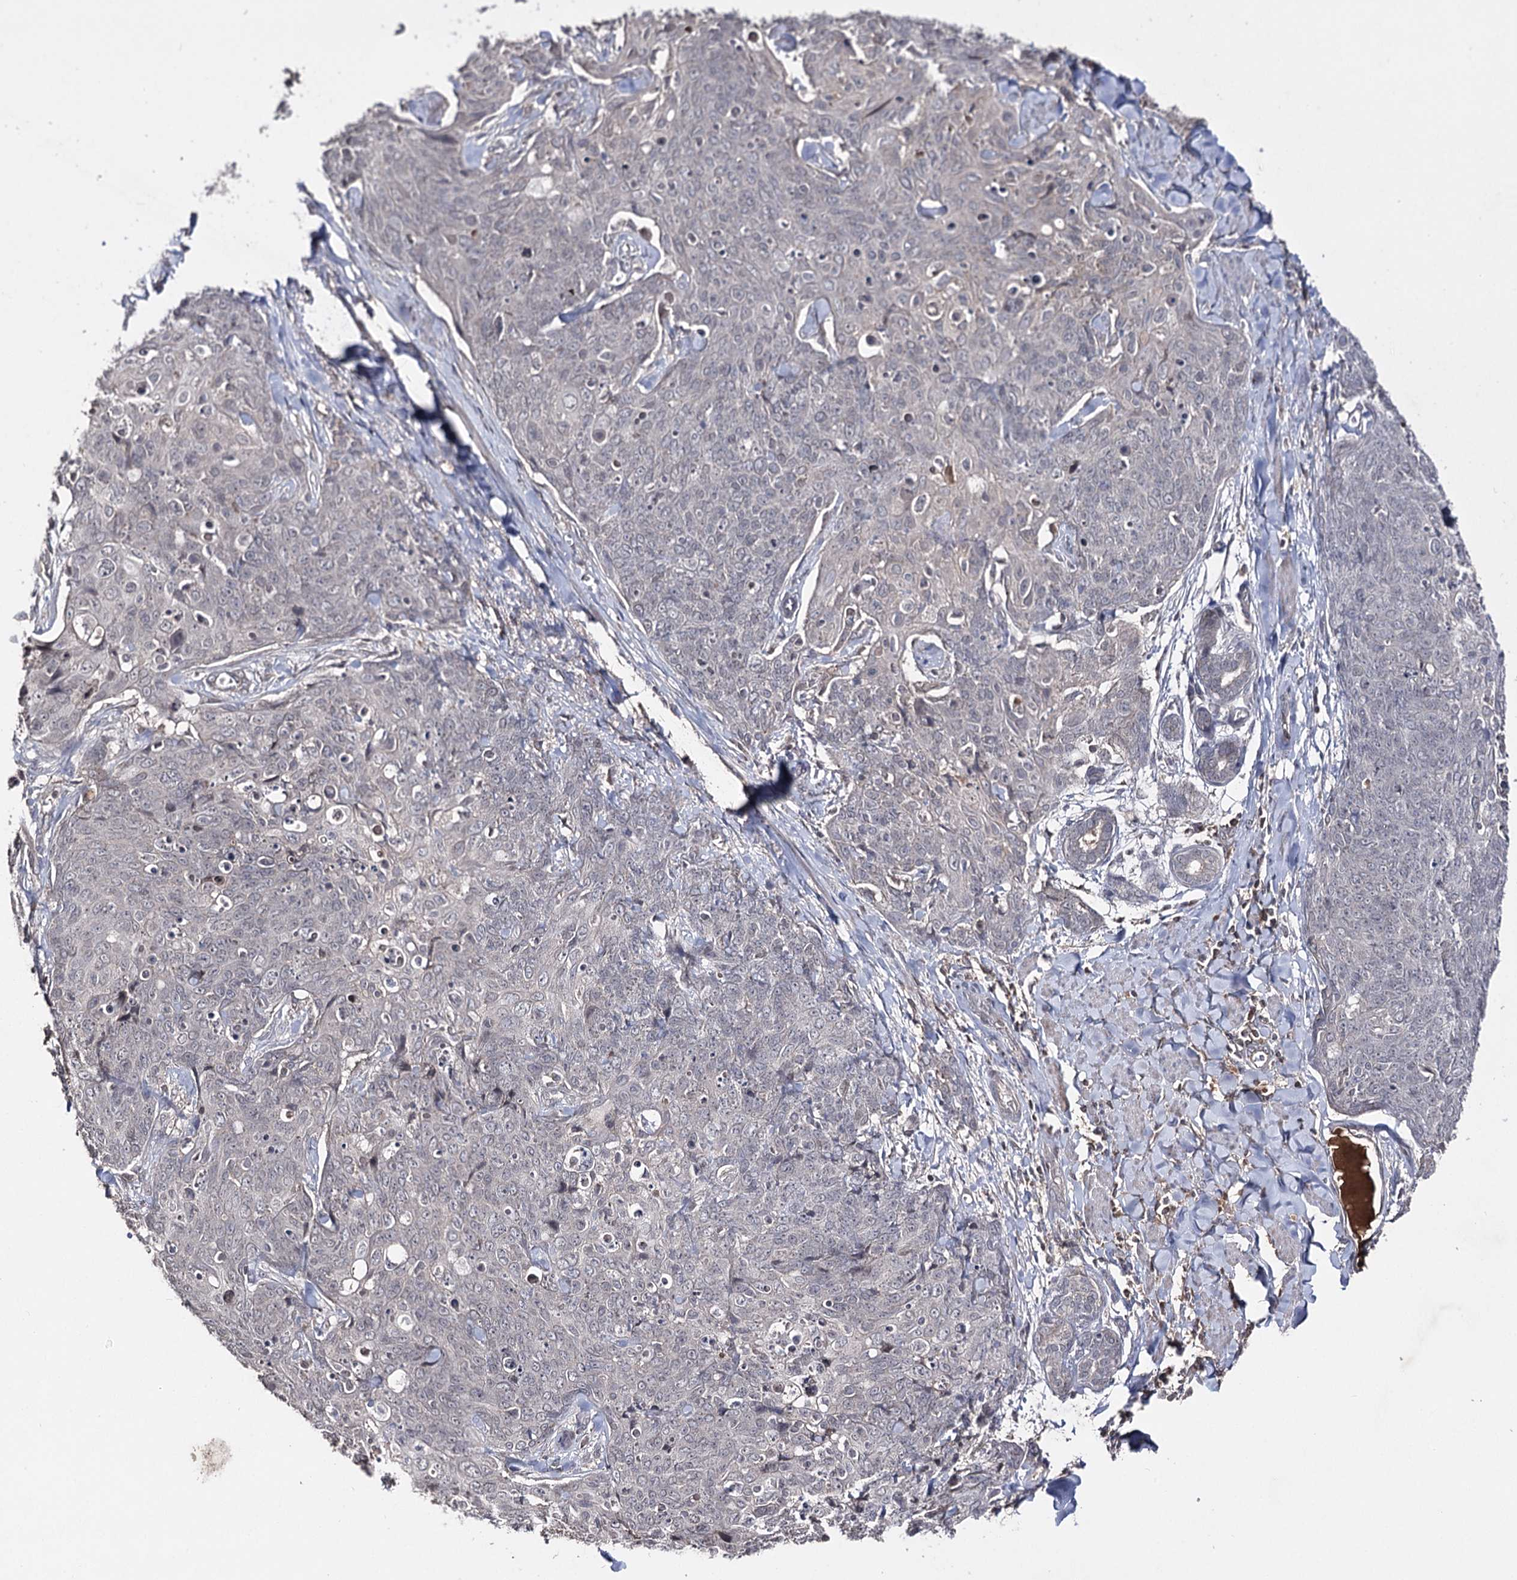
{"staining": {"intensity": "negative", "quantity": "none", "location": "none"}, "tissue": "skin cancer", "cell_type": "Tumor cells", "image_type": "cancer", "snomed": [{"axis": "morphology", "description": "Squamous cell carcinoma, NOS"}, {"axis": "topography", "description": "Skin"}, {"axis": "topography", "description": "Vulva"}], "caption": "An immunohistochemistry image of skin cancer is shown. There is no staining in tumor cells of skin cancer.", "gene": "SYNGR3", "patient": {"sex": "female", "age": 85}}